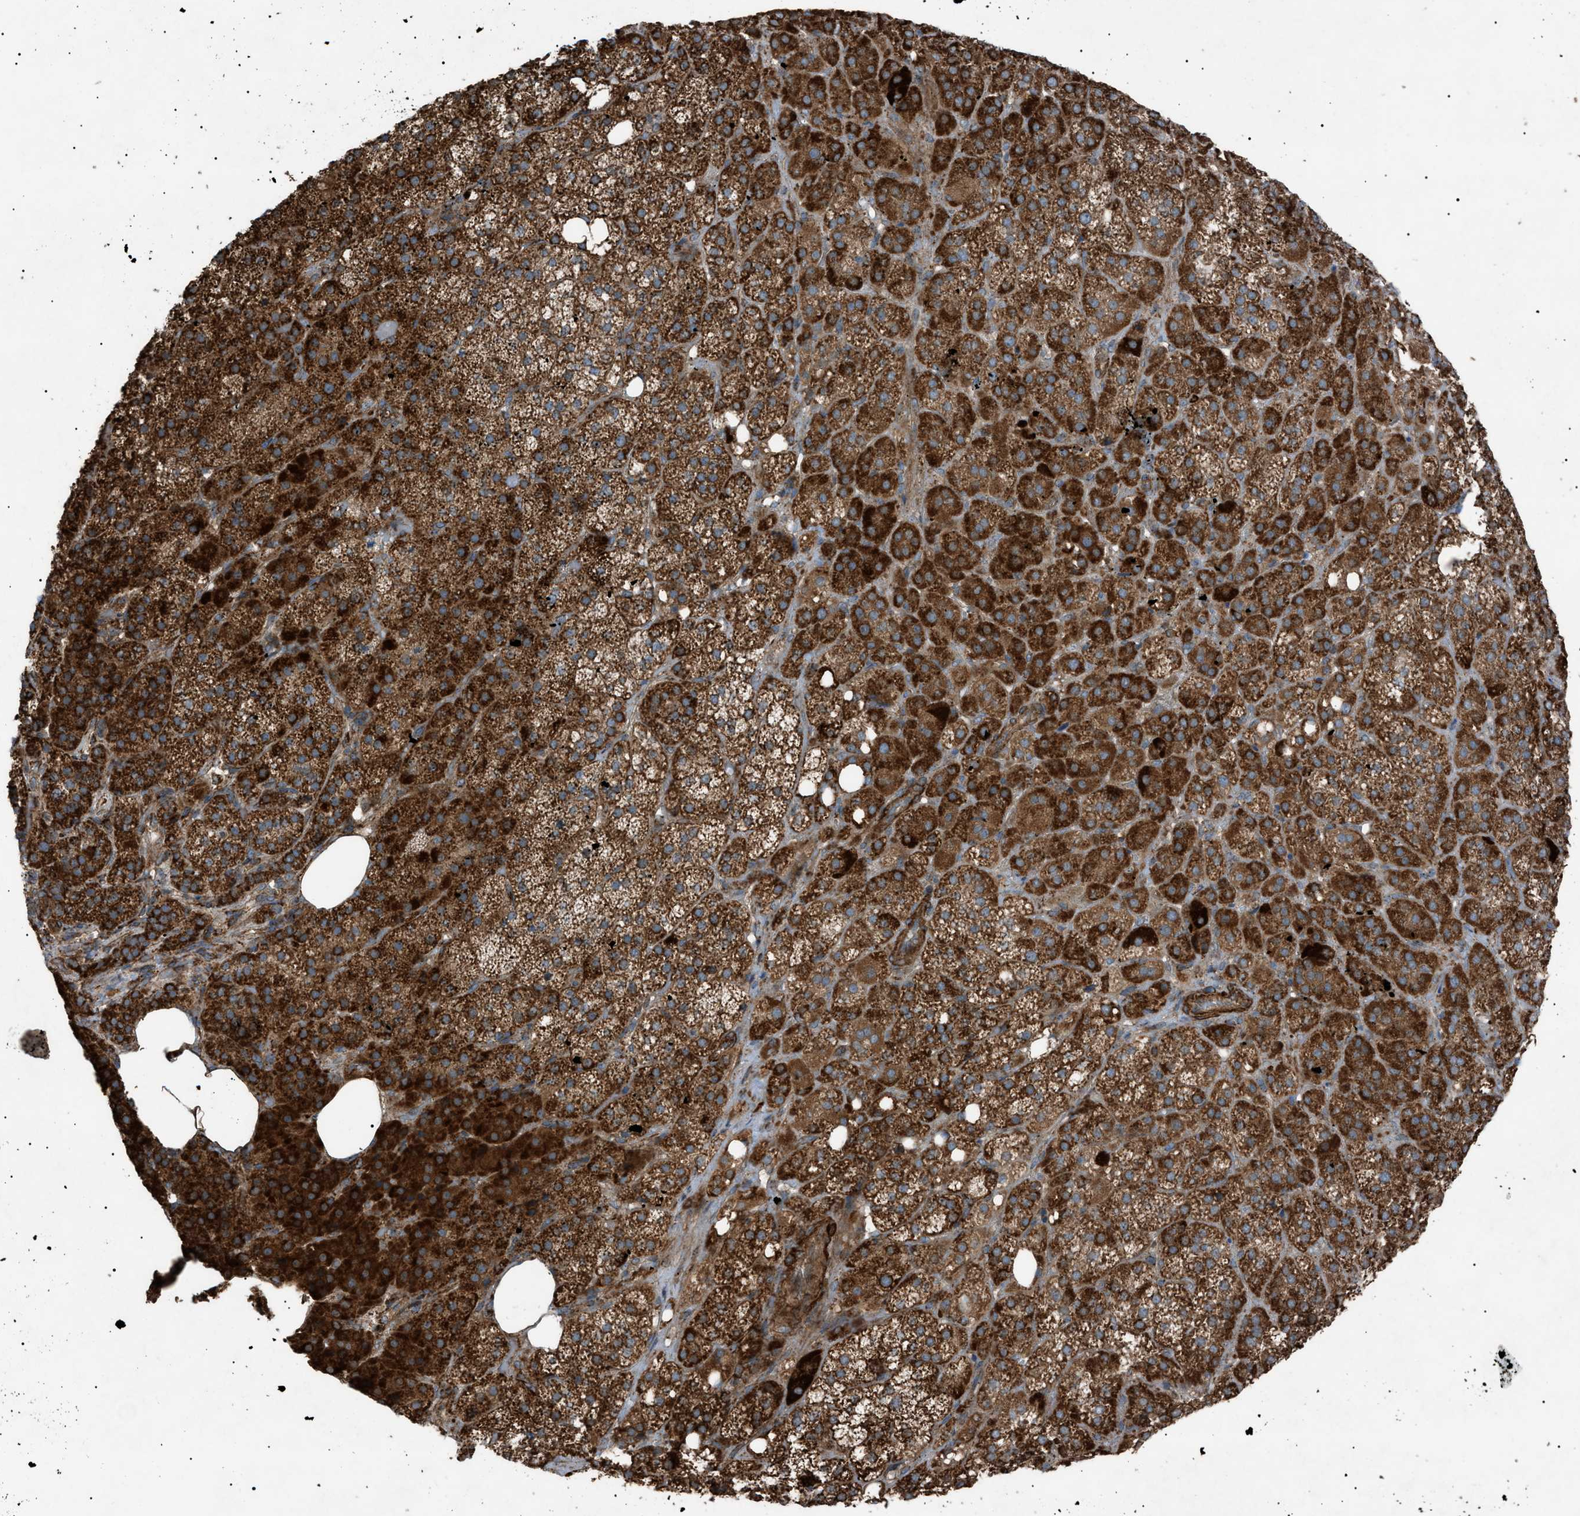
{"staining": {"intensity": "strong", "quantity": ">75%", "location": "cytoplasmic/membranous"}, "tissue": "adrenal gland", "cell_type": "Glandular cells", "image_type": "normal", "snomed": [{"axis": "morphology", "description": "Normal tissue, NOS"}, {"axis": "topography", "description": "Adrenal gland"}], "caption": "The photomicrograph displays immunohistochemical staining of normal adrenal gland. There is strong cytoplasmic/membranous staining is appreciated in approximately >75% of glandular cells.", "gene": "C1GALT1C1", "patient": {"sex": "female", "age": 59}}